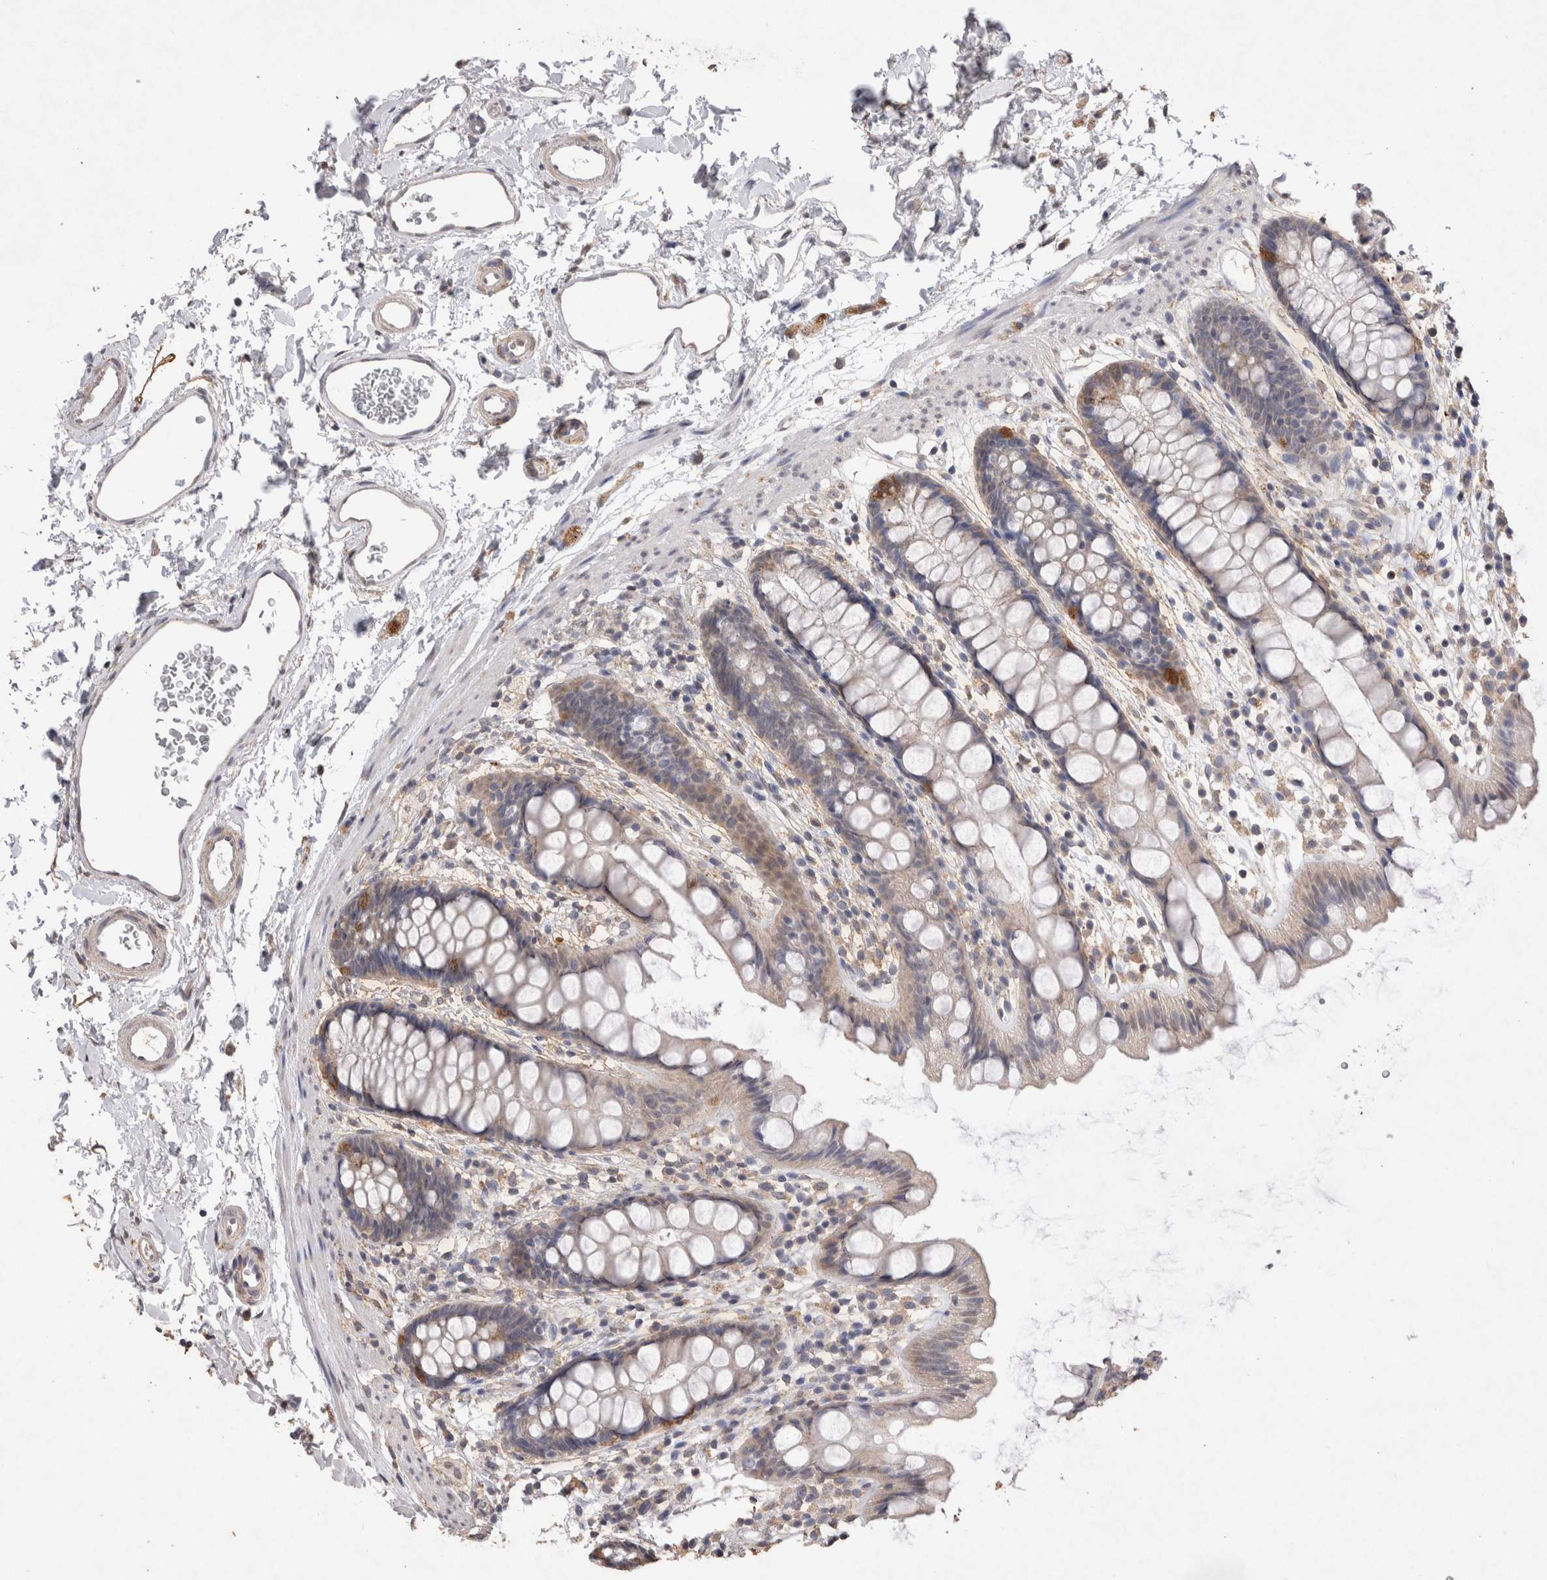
{"staining": {"intensity": "moderate", "quantity": "<25%", "location": "cytoplasmic/membranous"}, "tissue": "rectum", "cell_type": "Glandular cells", "image_type": "normal", "snomed": [{"axis": "morphology", "description": "Normal tissue, NOS"}, {"axis": "topography", "description": "Rectum"}], "caption": "An immunohistochemistry histopathology image of normal tissue is shown. Protein staining in brown highlights moderate cytoplasmic/membranous positivity in rectum within glandular cells.", "gene": "CDH6", "patient": {"sex": "female", "age": 65}}